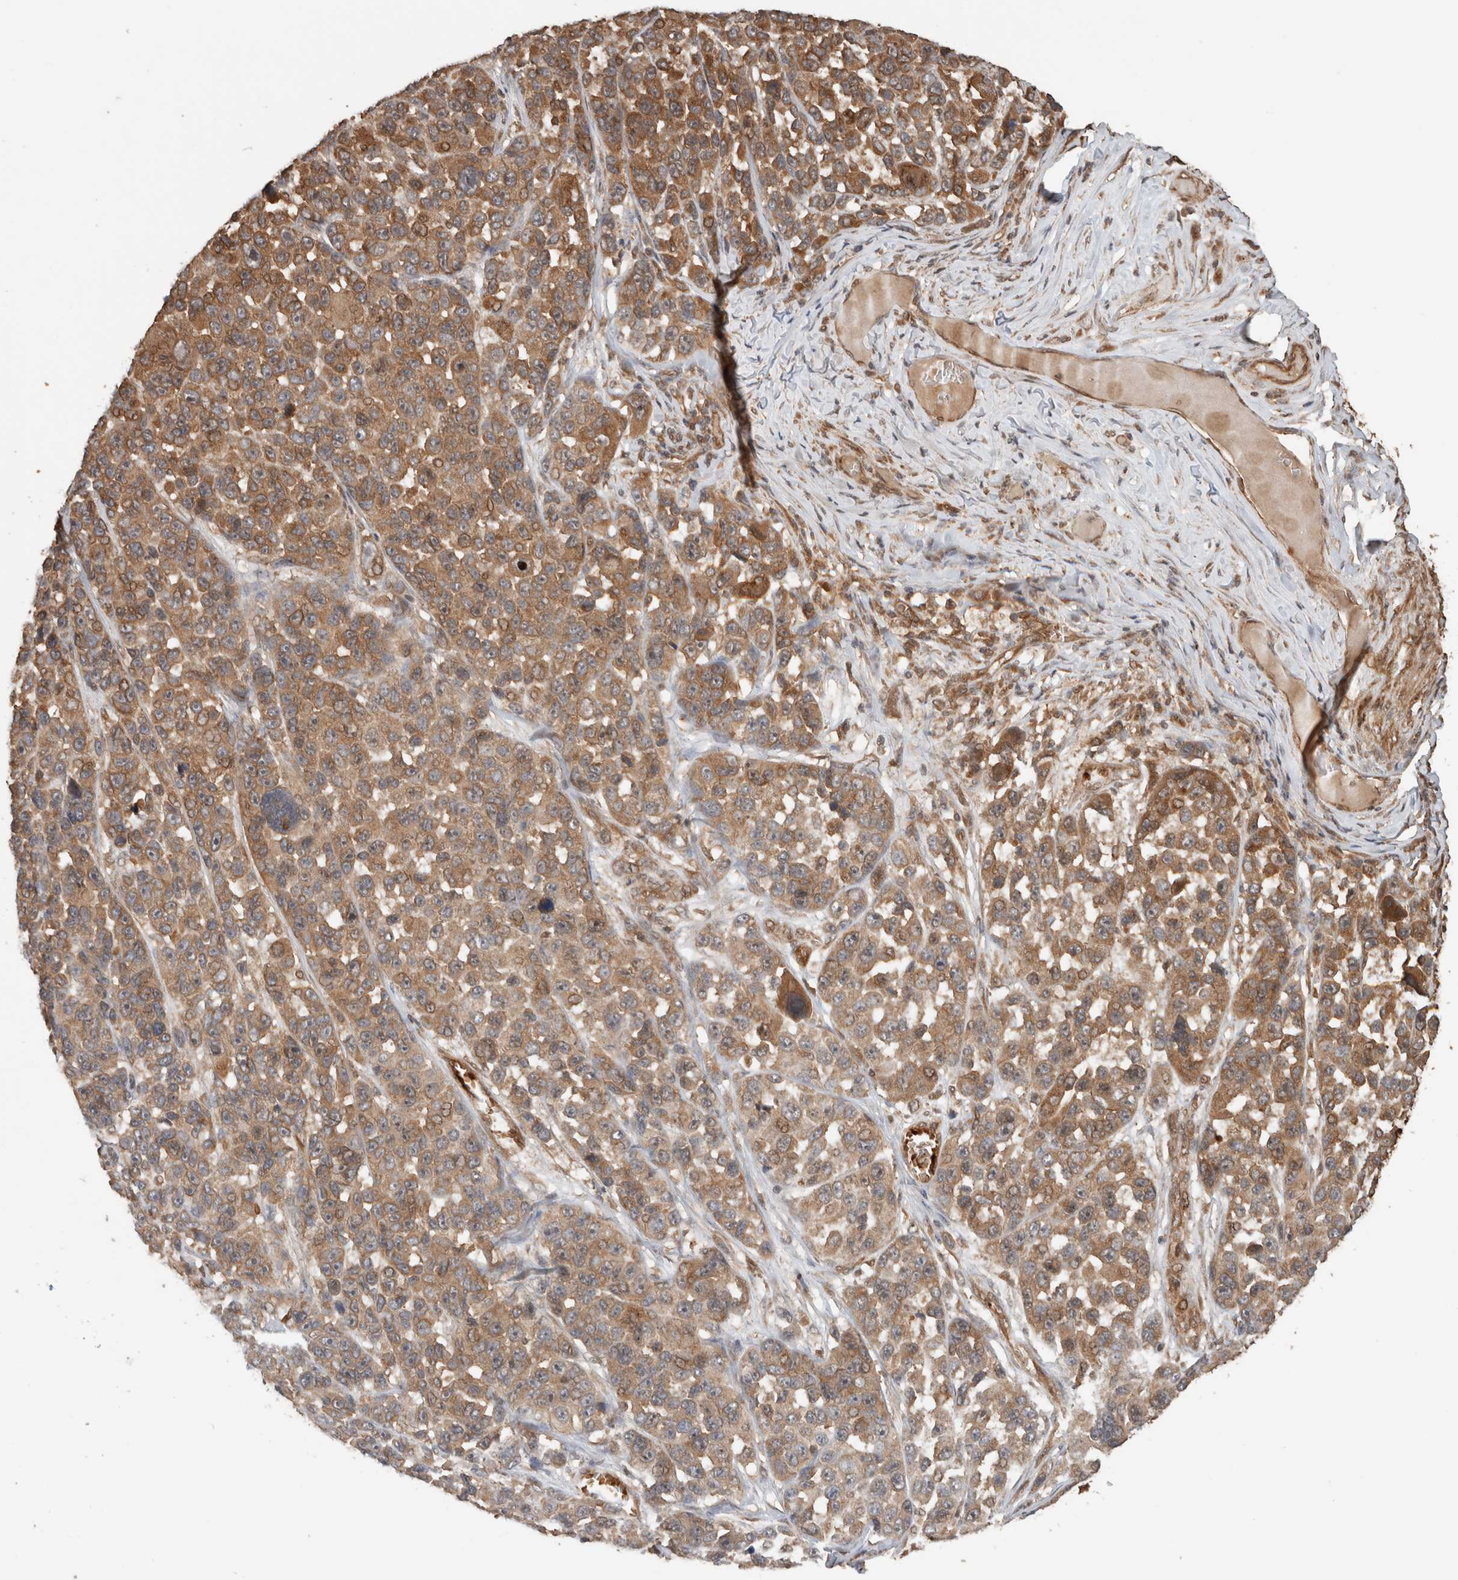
{"staining": {"intensity": "moderate", "quantity": ">75%", "location": "cytoplasmic/membranous"}, "tissue": "melanoma", "cell_type": "Tumor cells", "image_type": "cancer", "snomed": [{"axis": "morphology", "description": "Malignant melanoma, NOS"}, {"axis": "topography", "description": "Skin"}], "caption": "Human melanoma stained for a protein (brown) exhibits moderate cytoplasmic/membranous positive expression in approximately >75% of tumor cells.", "gene": "OTUD6B", "patient": {"sex": "male", "age": 53}}